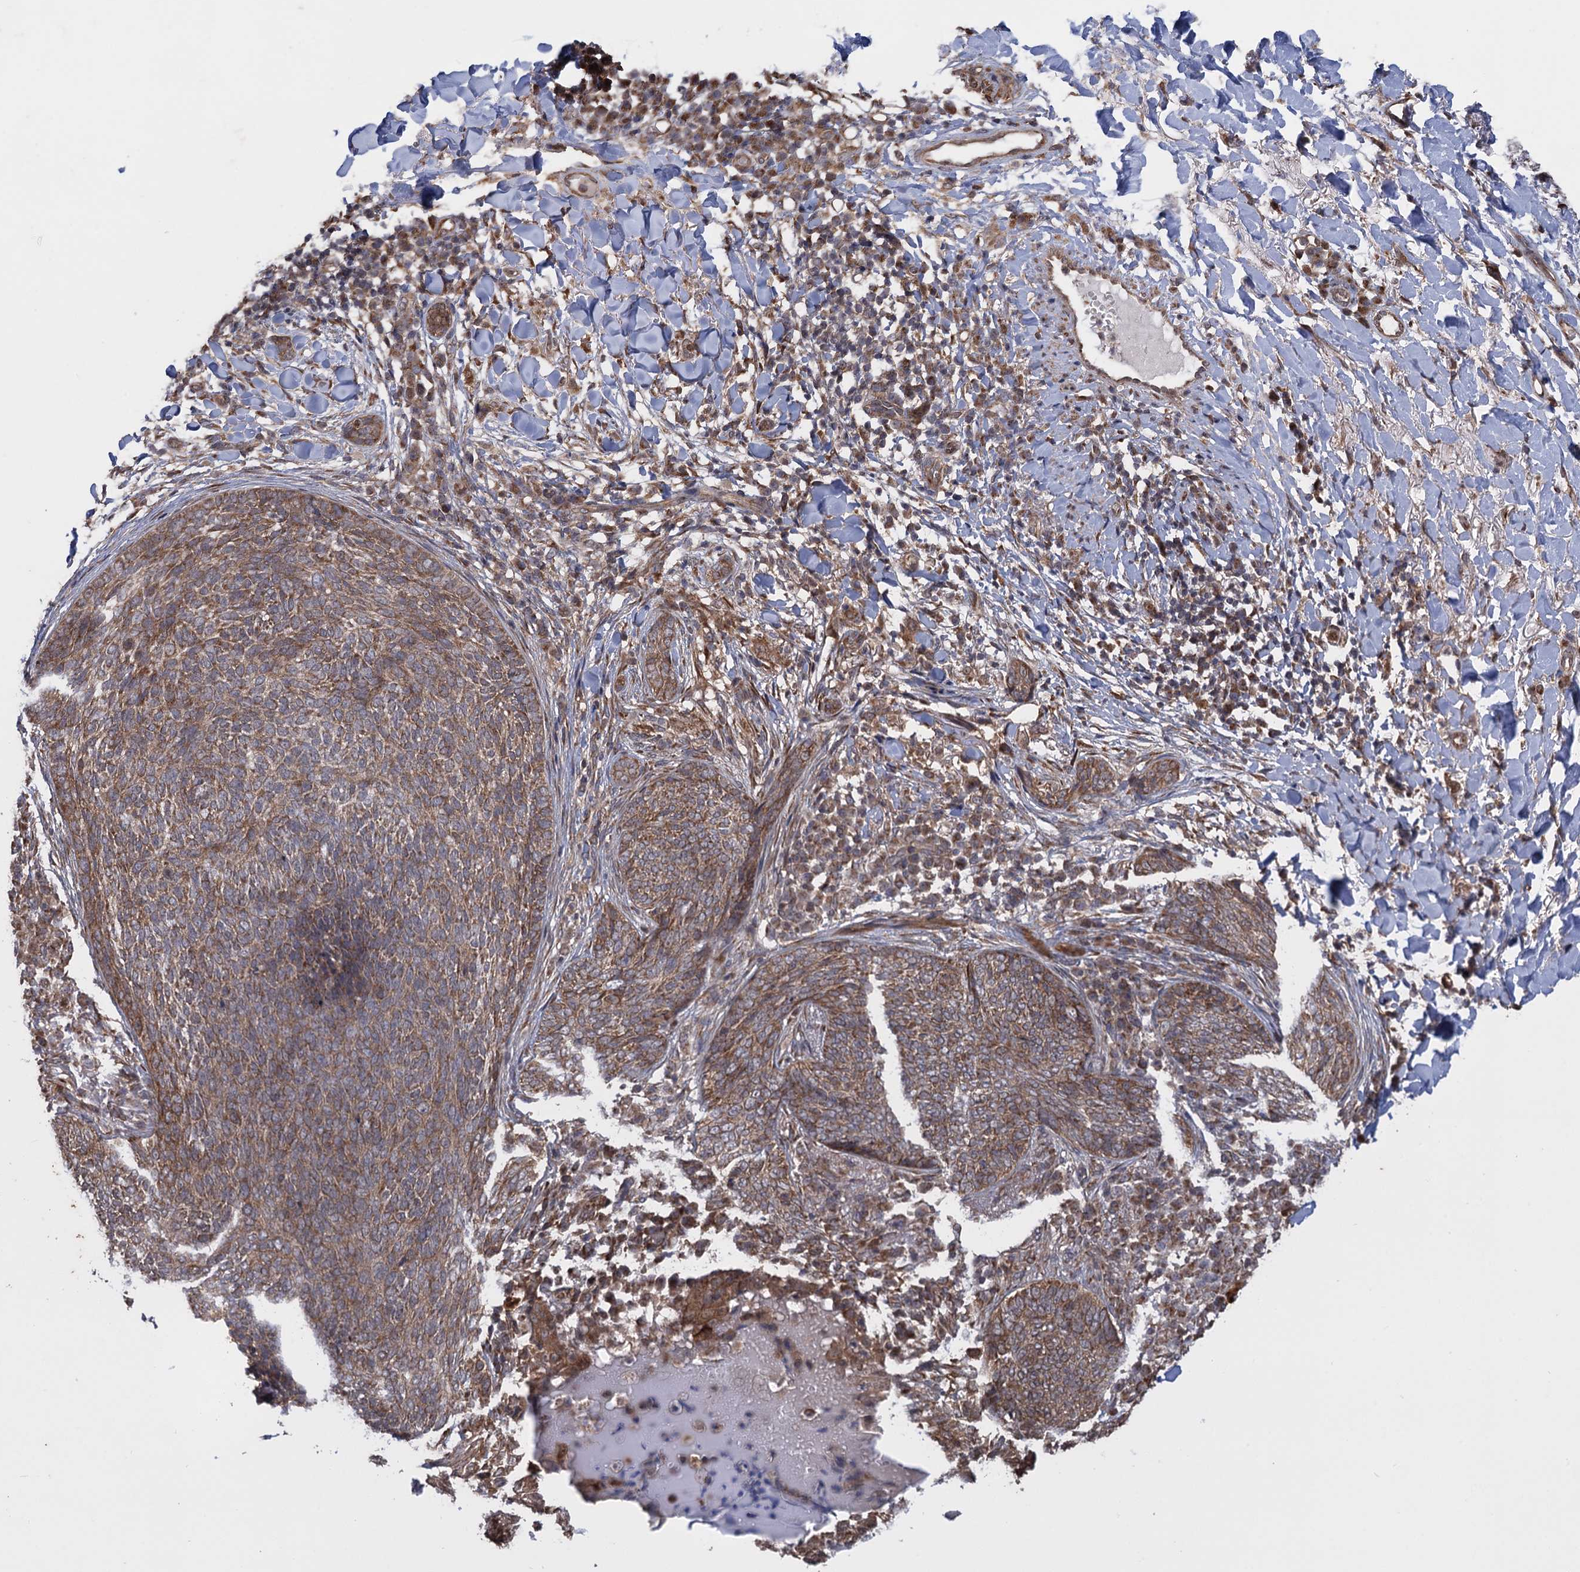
{"staining": {"intensity": "moderate", "quantity": ">75%", "location": "cytoplasmic/membranous"}, "tissue": "skin cancer", "cell_type": "Tumor cells", "image_type": "cancer", "snomed": [{"axis": "morphology", "description": "Basal cell carcinoma"}, {"axis": "topography", "description": "Skin"}], "caption": "The image displays immunohistochemical staining of skin basal cell carcinoma. There is moderate cytoplasmic/membranous expression is seen in about >75% of tumor cells.", "gene": "HAUS1", "patient": {"sex": "male", "age": 85}}